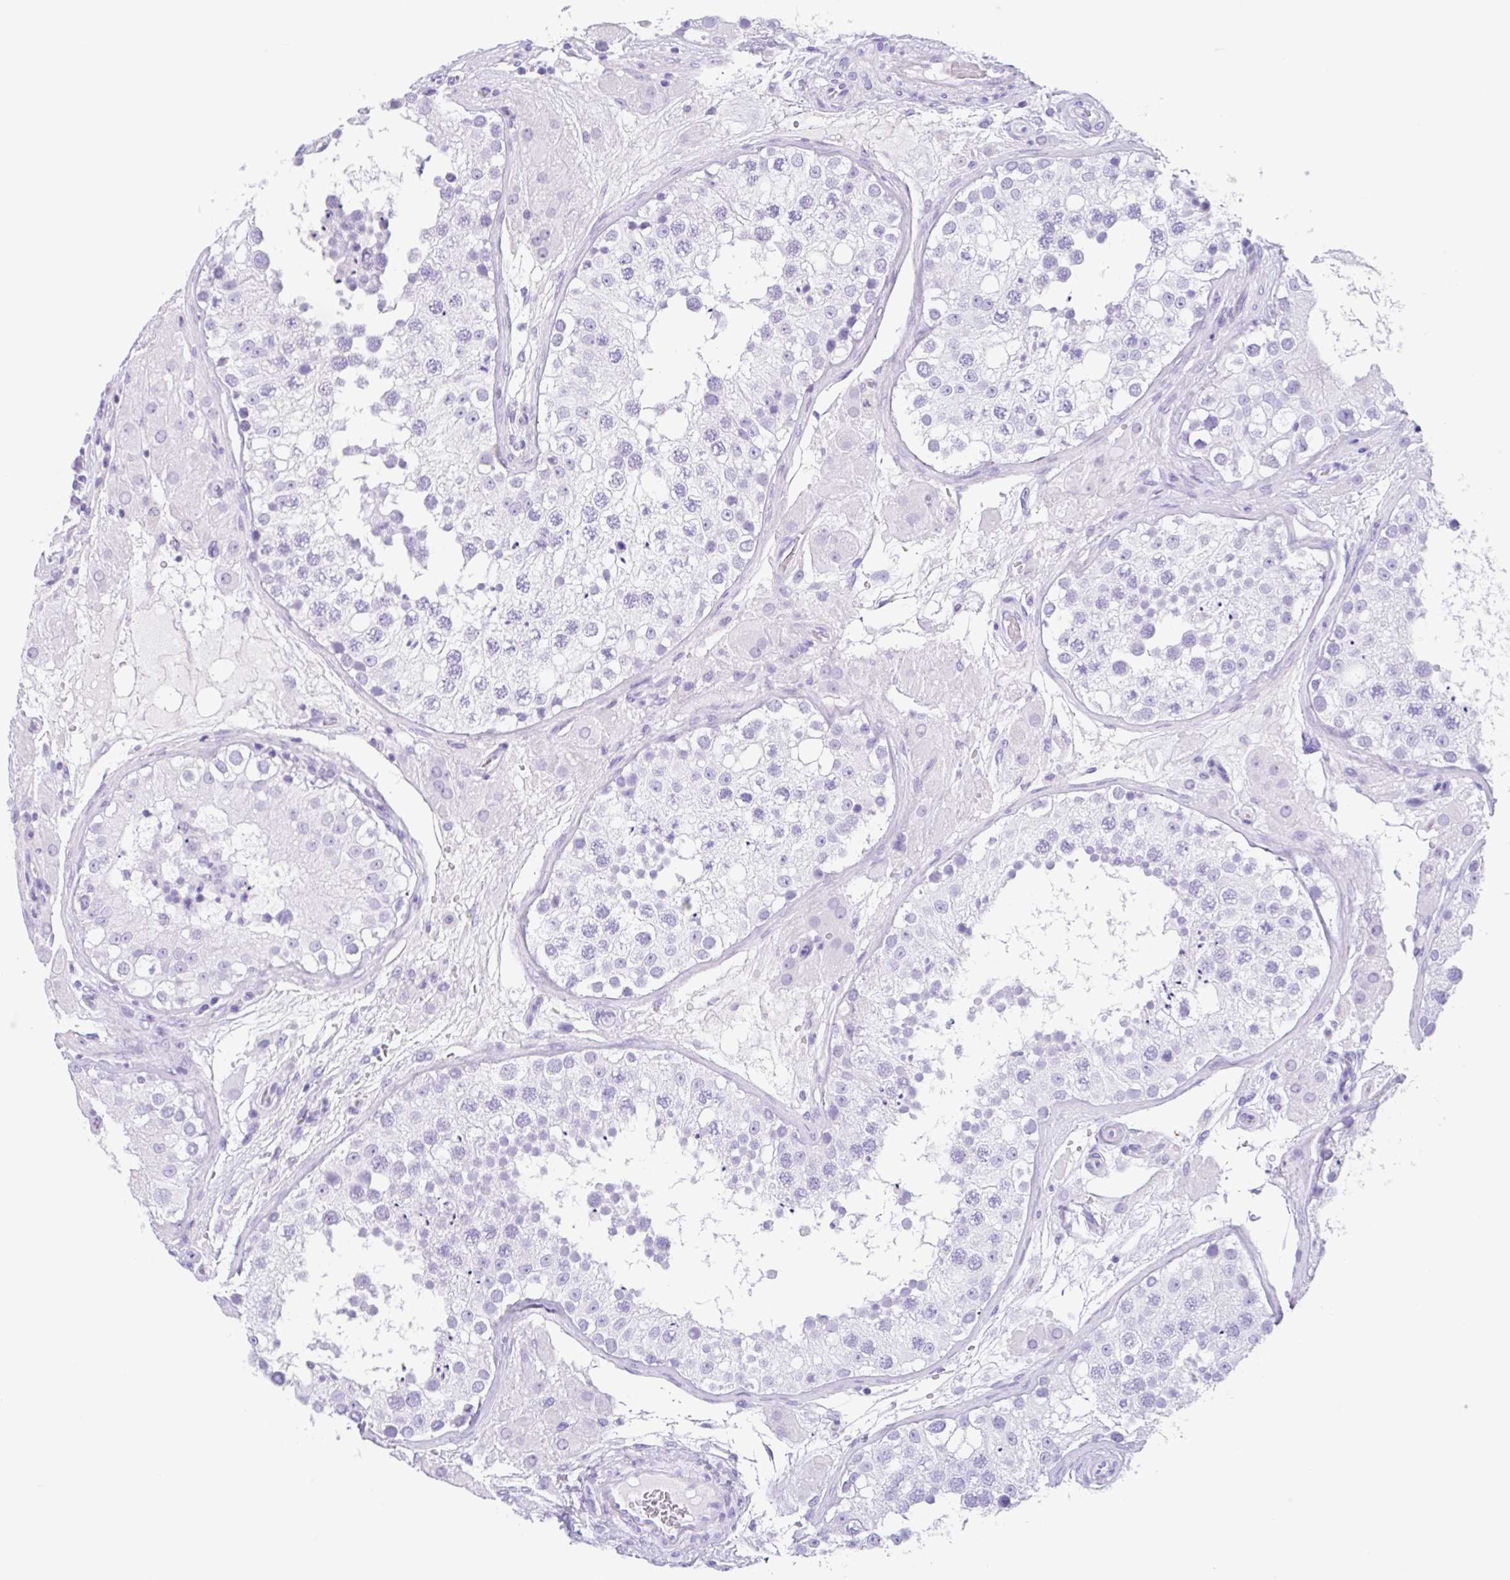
{"staining": {"intensity": "negative", "quantity": "none", "location": "none"}, "tissue": "testis", "cell_type": "Cells in seminiferous ducts", "image_type": "normal", "snomed": [{"axis": "morphology", "description": "Normal tissue, NOS"}, {"axis": "topography", "description": "Testis"}], "caption": "The photomicrograph reveals no significant positivity in cells in seminiferous ducts of testis.", "gene": "CPA1", "patient": {"sex": "male", "age": 26}}